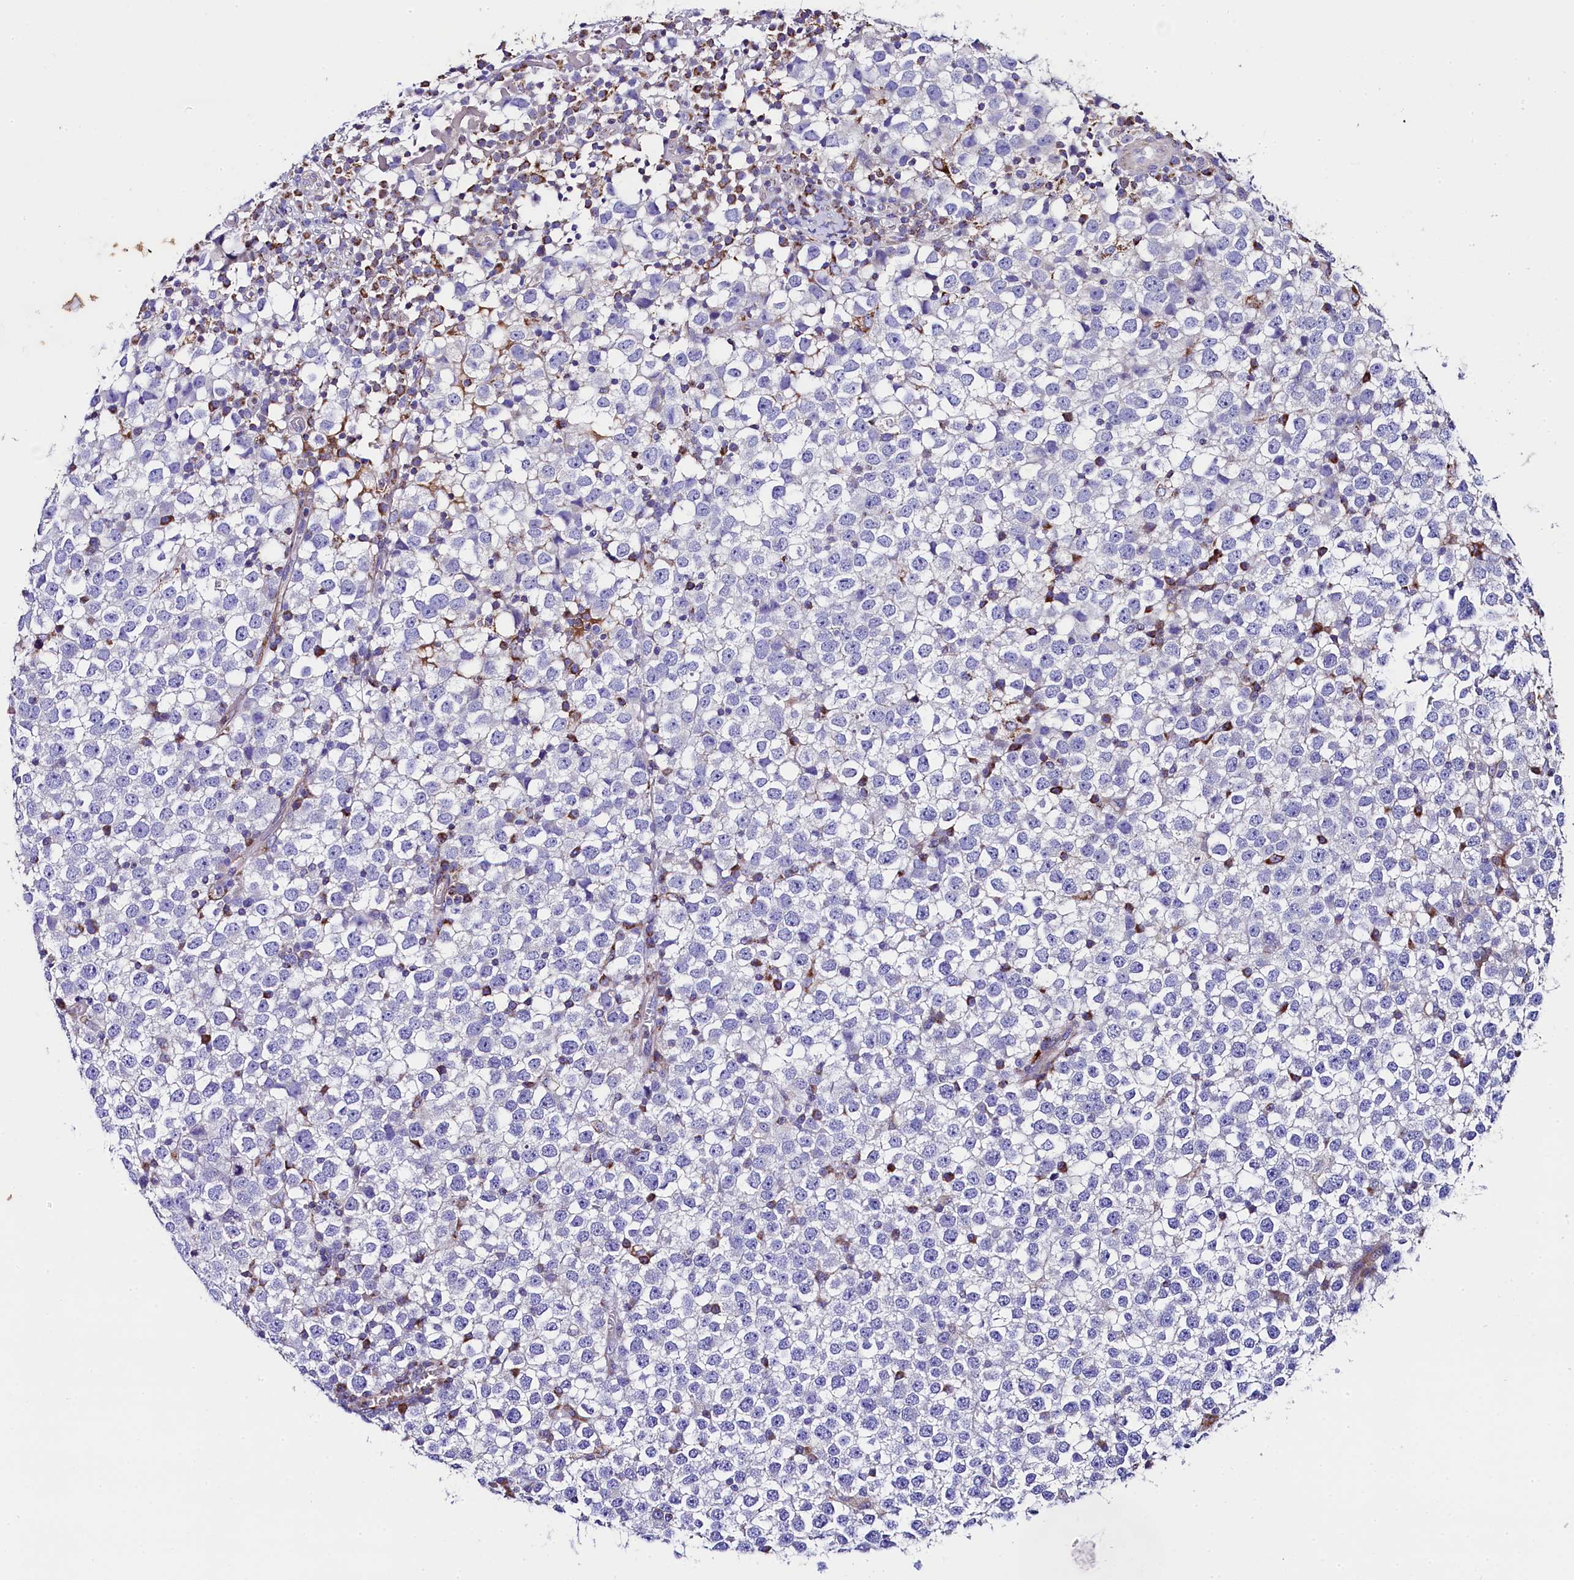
{"staining": {"intensity": "negative", "quantity": "none", "location": "none"}, "tissue": "testis cancer", "cell_type": "Tumor cells", "image_type": "cancer", "snomed": [{"axis": "morphology", "description": "Seminoma, NOS"}, {"axis": "topography", "description": "Testis"}], "caption": "Immunohistochemistry (IHC) of seminoma (testis) reveals no staining in tumor cells.", "gene": "CLYBL", "patient": {"sex": "male", "age": 65}}